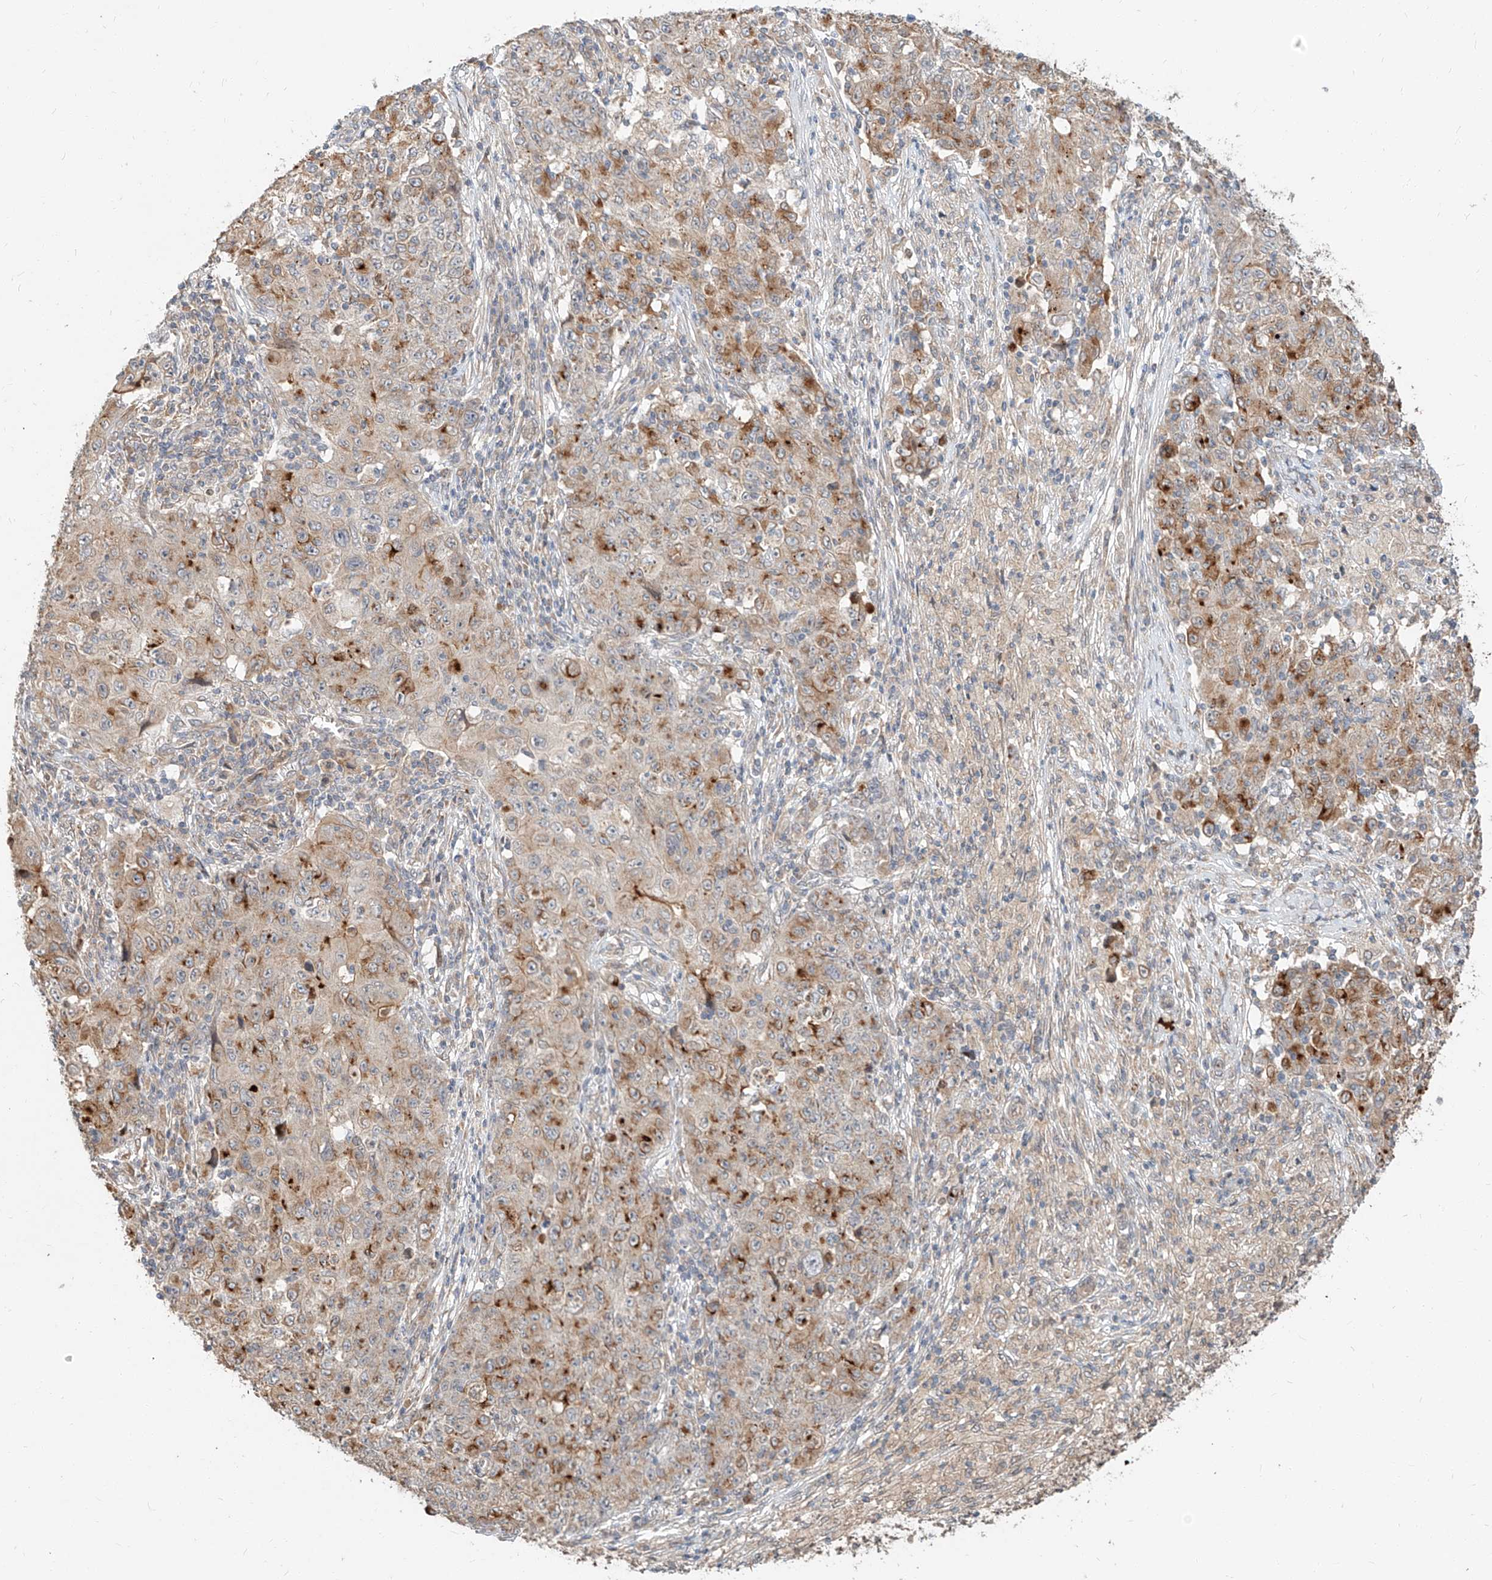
{"staining": {"intensity": "moderate", "quantity": "25%-75%", "location": "cytoplasmic/membranous"}, "tissue": "ovarian cancer", "cell_type": "Tumor cells", "image_type": "cancer", "snomed": [{"axis": "morphology", "description": "Carcinoma, endometroid"}, {"axis": "topography", "description": "Ovary"}], "caption": "Immunohistochemistry (IHC) micrograph of human ovarian cancer (endometroid carcinoma) stained for a protein (brown), which reveals medium levels of moderate cytoplasmic/membranous expression in approximately 25%-75% of tumor cells.", "gene": "STX19", "patient": {"sex": "female", "age": 42}}